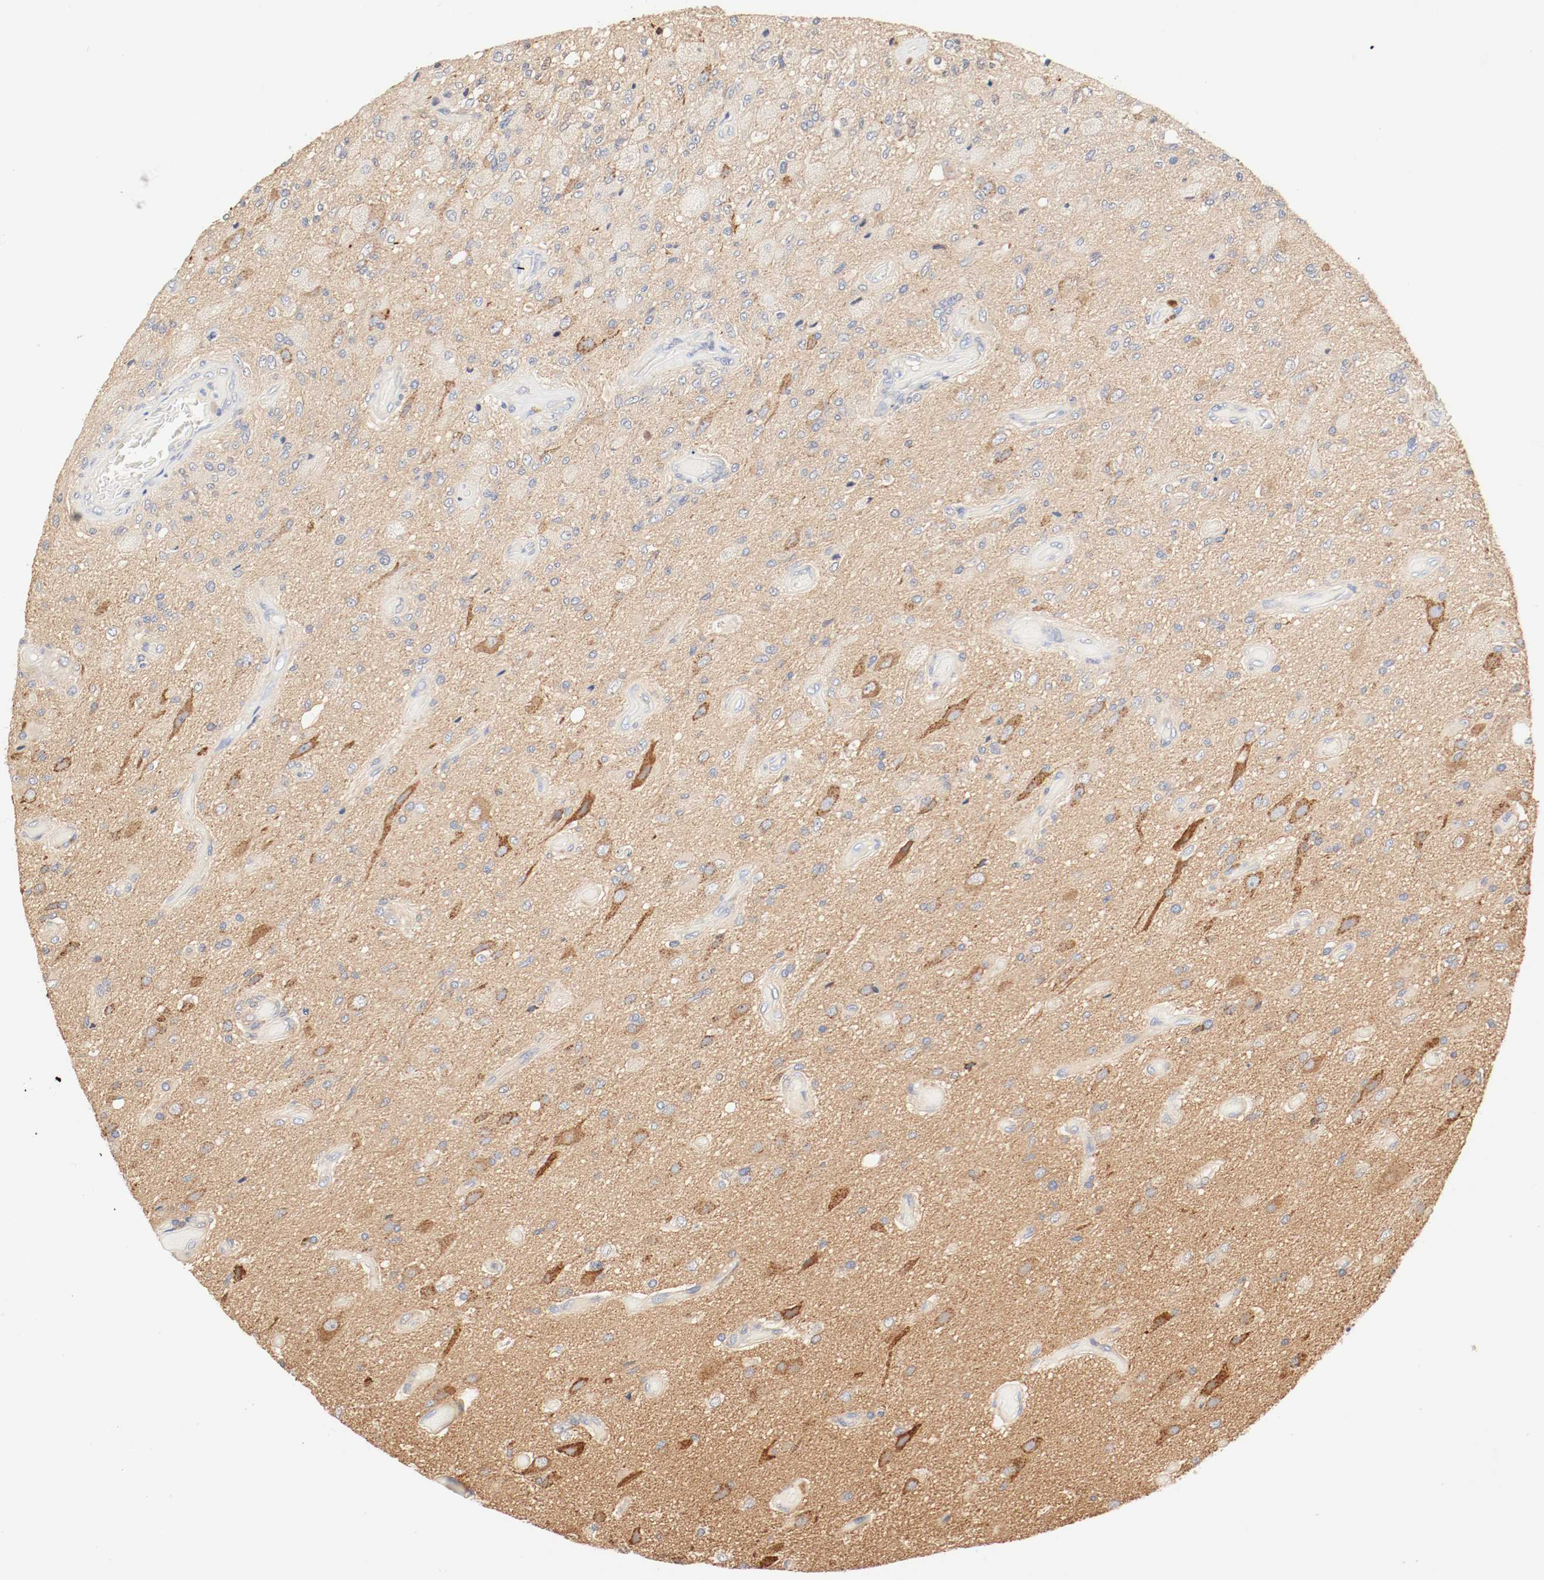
{"staining": {"intensity": "strong", "quantity": ">75%", "location": "cytoplasmic/membranous"}, "tissue": "glioma", "cell_type": "Tumor cells", "image_type": "cancer", "snomed": [{"axis": "morphology", "description": "Normal tissue, NOS"}, {"axis": "morphology", "description": "Glioma, malignant, High grade"}, {"axis": "topography", "description": "Cerebral cortex"}], "caption": "Tumor cells show strong cytoplasmic/membranous positivity in about >75% of cells in glioma.", "gene": "GIT1", "patient": {"sex": "male", "age": 77}}